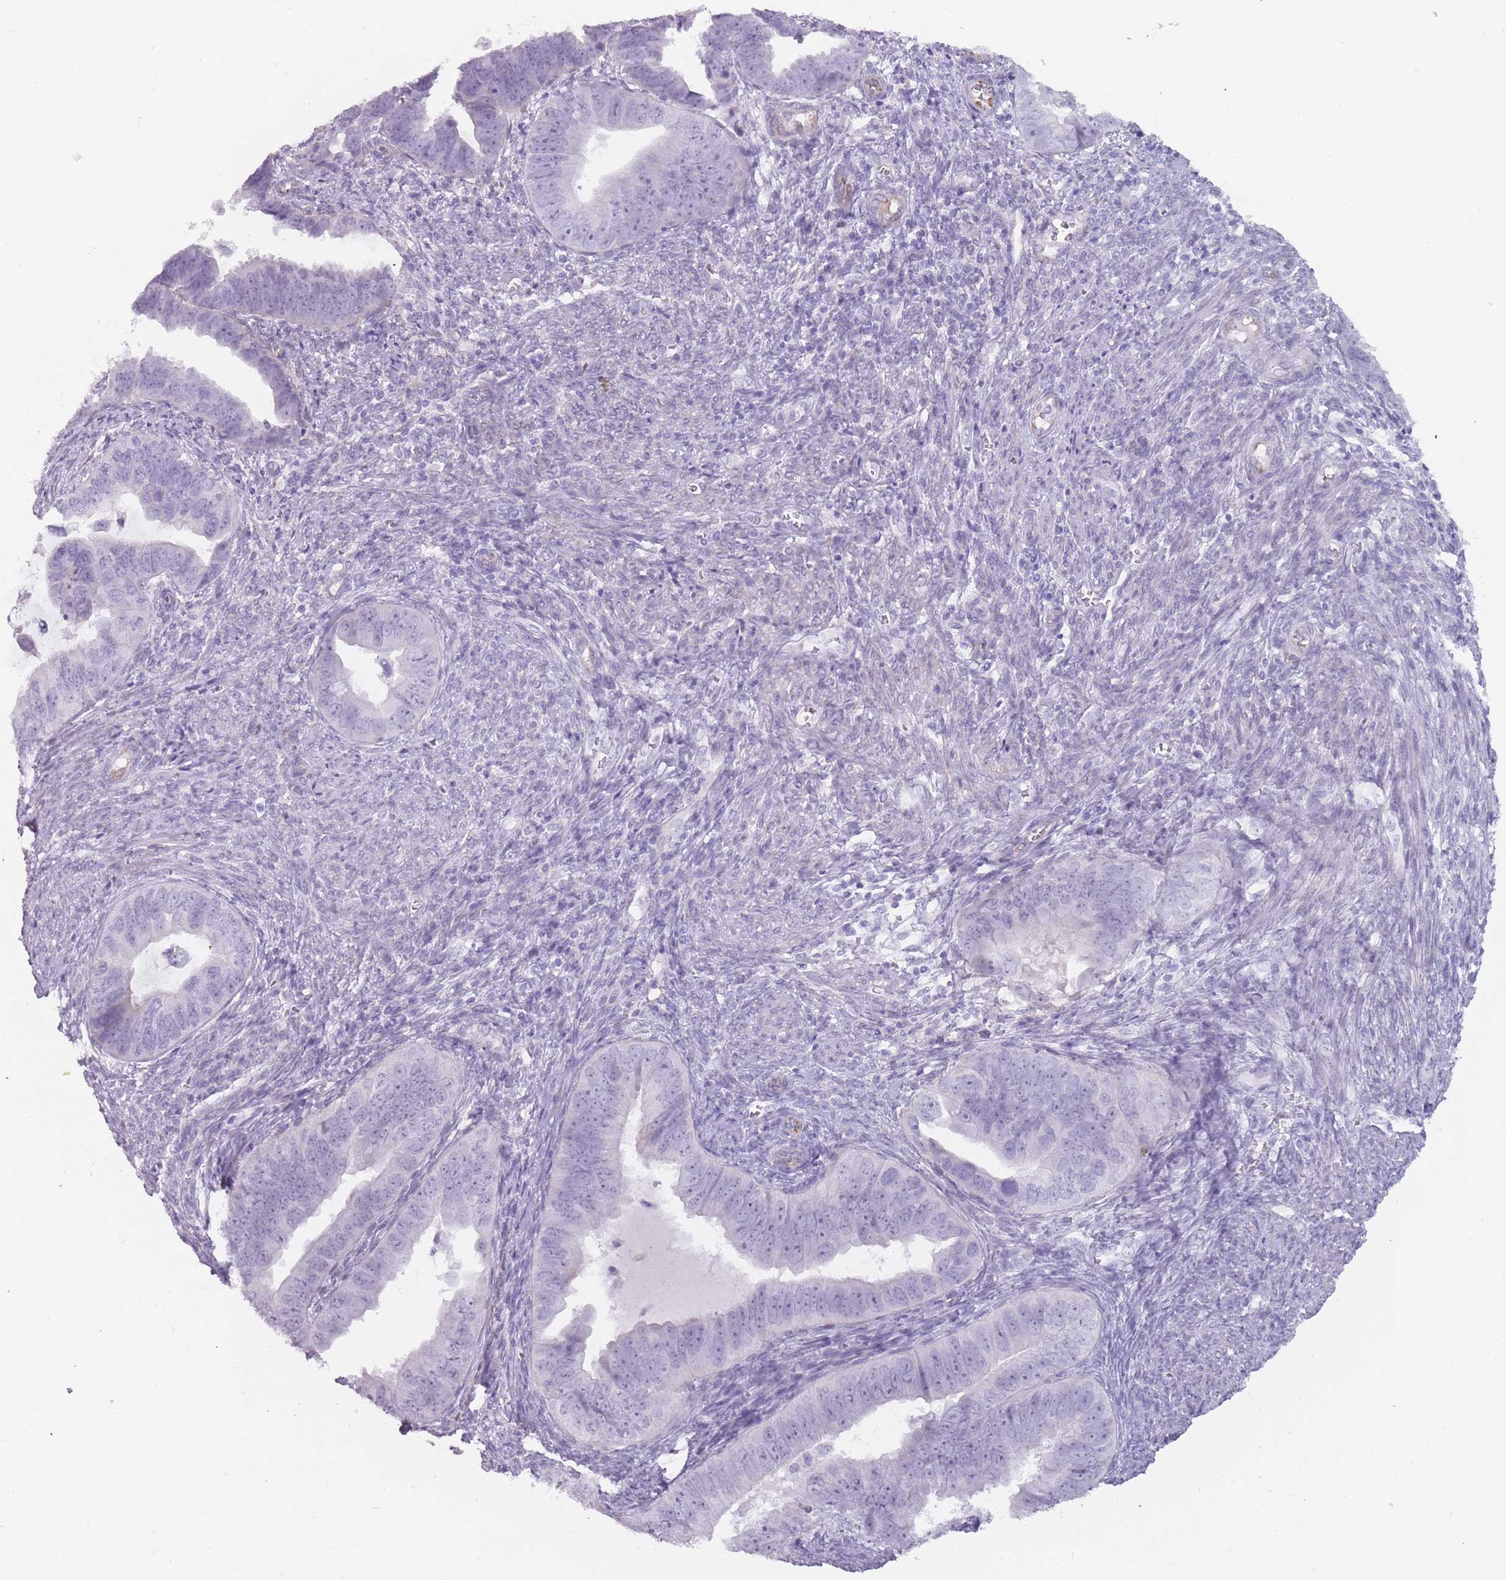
{"staining": {"intensity": "negative", "quantity": "none", "location": "none"}, "tissue": "endometrial cancer", "cell_type": "Tumor cells", "image_type": "cancer", "snomed": [{"axis": "morphology", "description": "Adenocarcinoma, NOS"}, {"axis": "topography", "description": "Endometrium"}], "caption": "Tumor cells are negative for protein expression in human adenocarcinoma (endometrial).", "gene": "DDX4", "patient": {"sex": "female", "age": 75}}